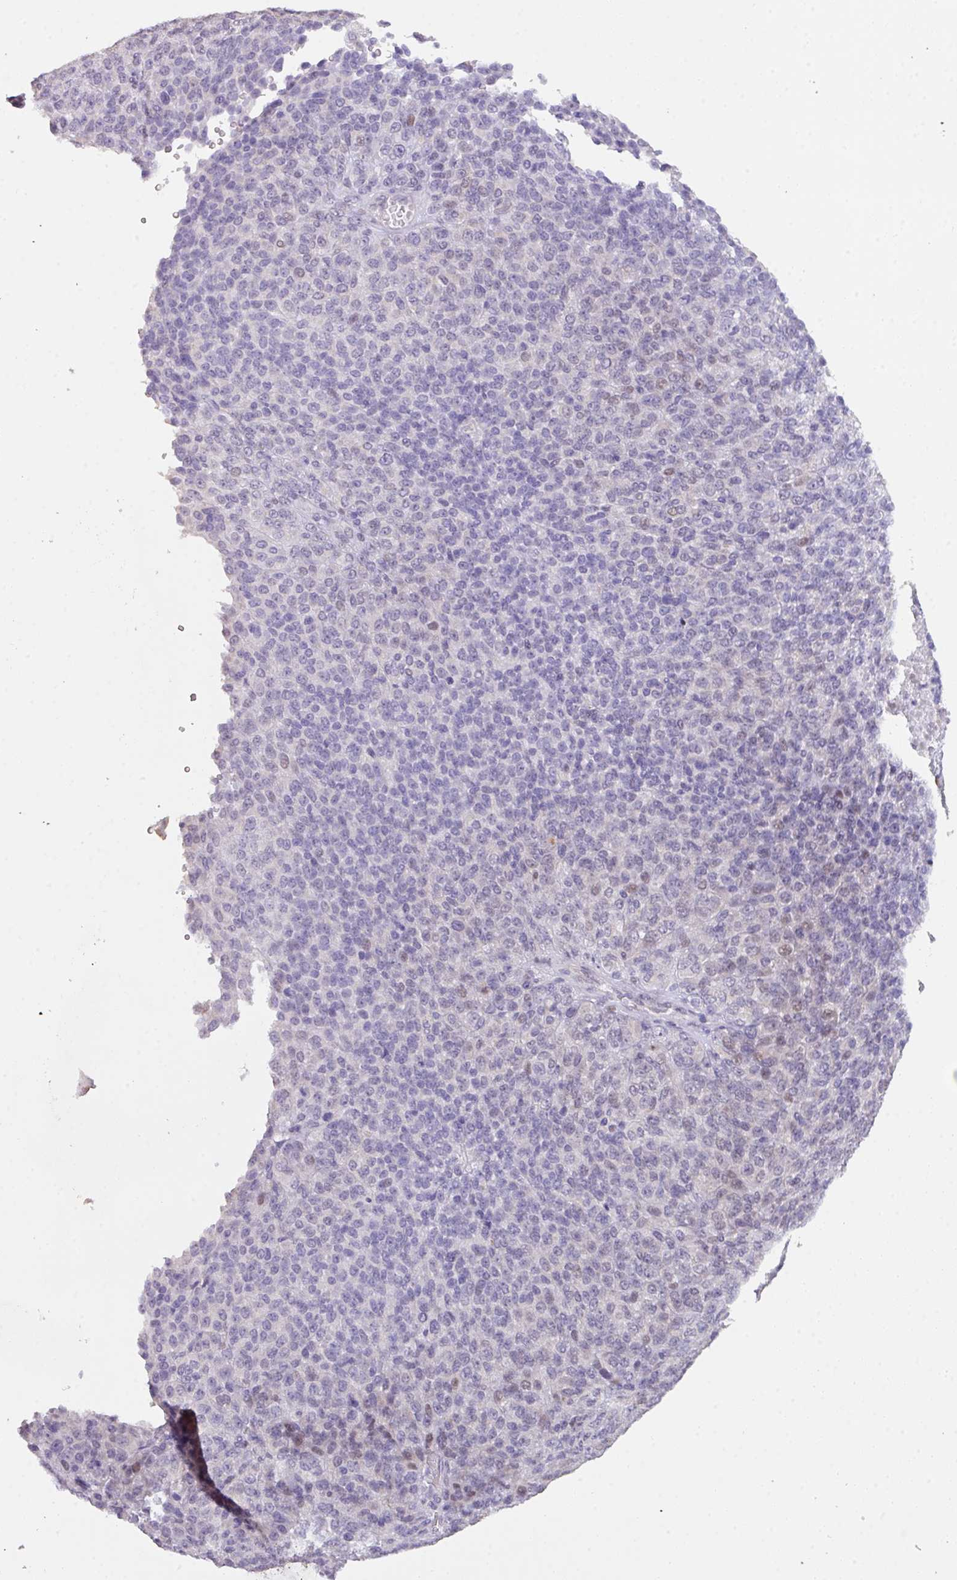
{"staining": {"intensity": "negative", "quantity": "none", "location": "none"}, "tissue": "melanoma", "cell_type": "Tumor cells", "image_type": "cancer", "snomed": [{"axis": "morphology", "description": "Malignant melanoma, Metastatic site"}, {"axis": "topography", "description": "Brain"}], "caption": "This micrograph is of melanoma stained with IHC to label a protein in brown with the nuclei are counter-stained blue. There is no staining in tumor cells.", "gene": "ANKRD13B", "patient": {"sex": "female", "age": 56}}